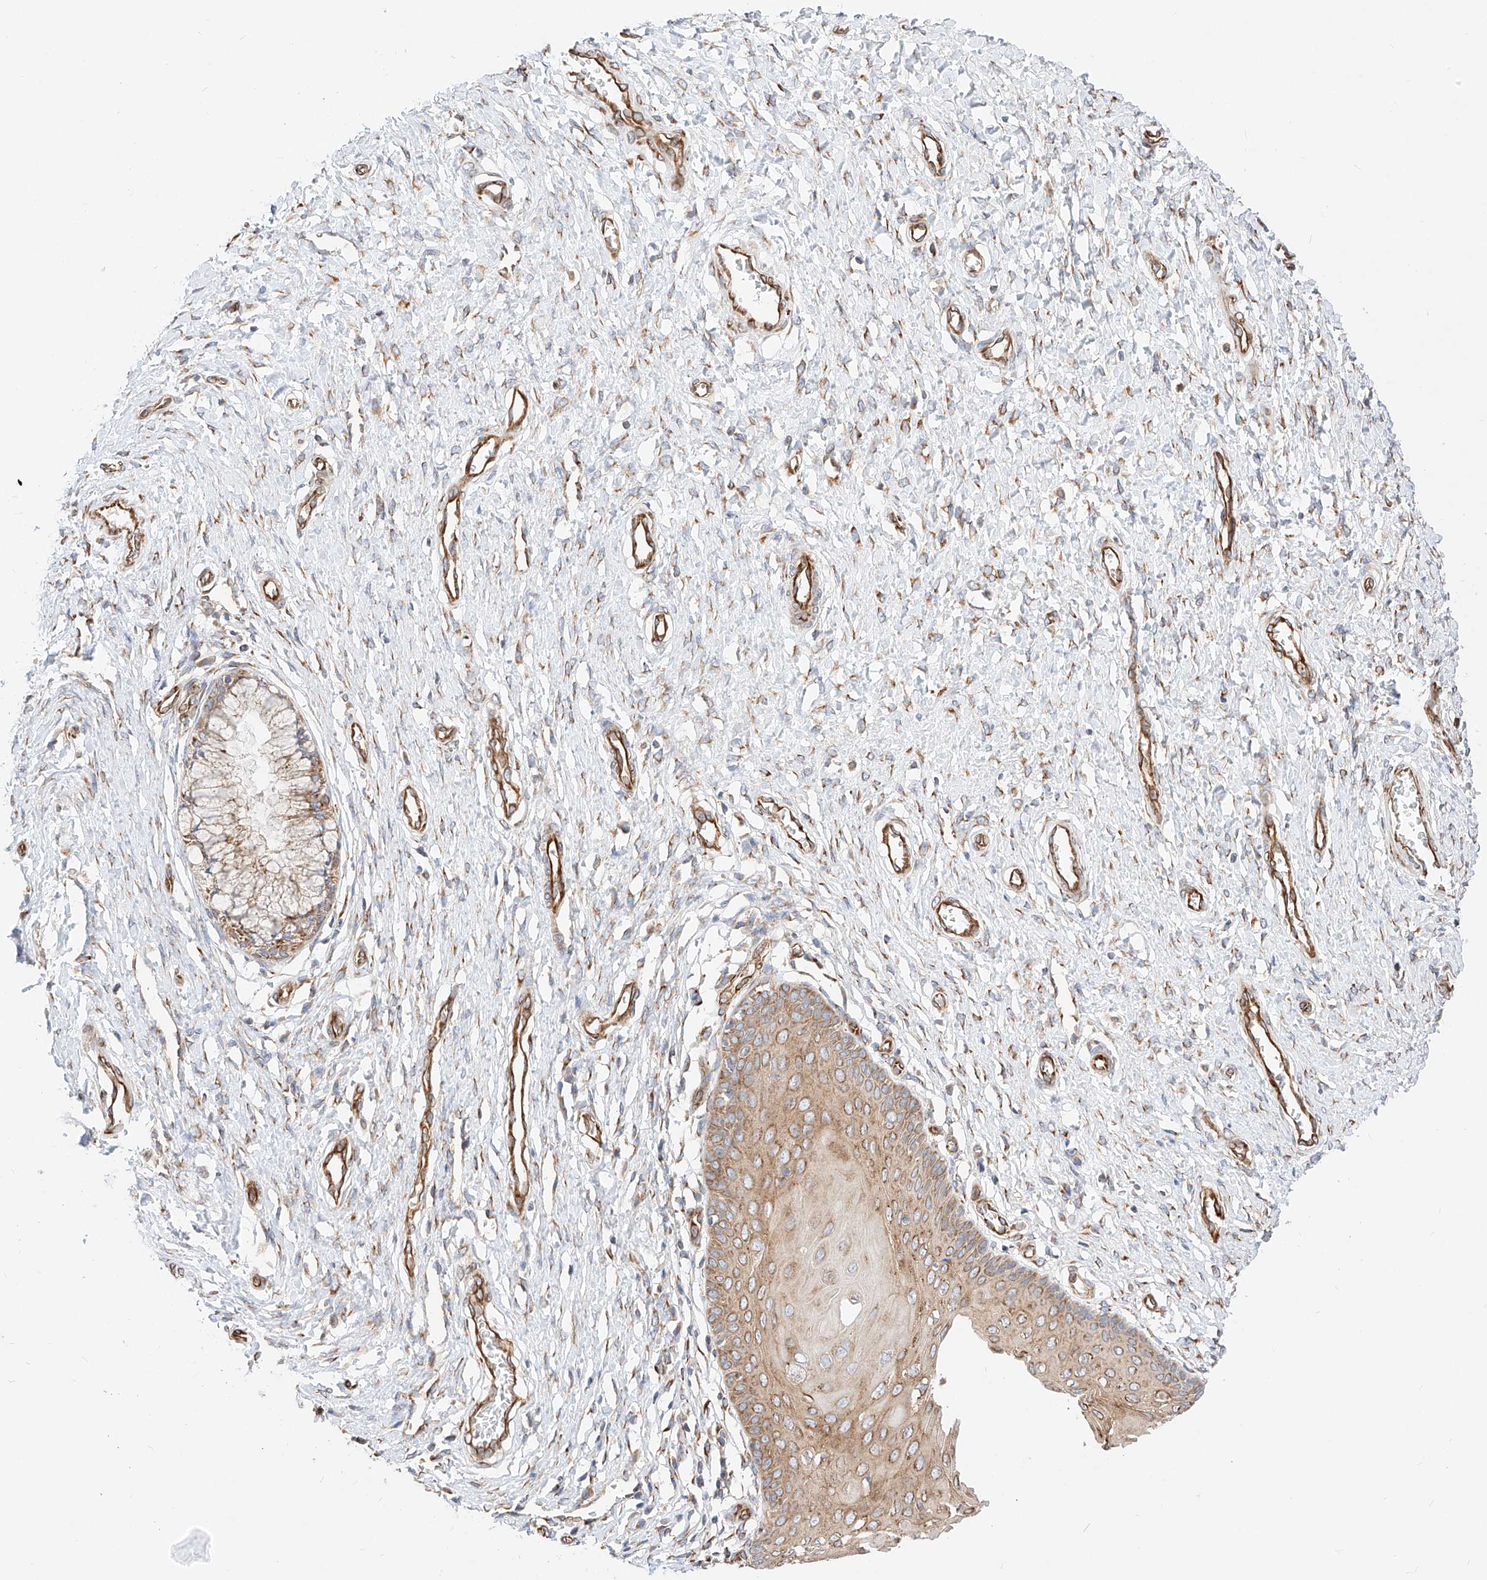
{"staining": {"intensity": "moderate", "quantity": ">75%", "location": "cytoplasmic/membranous"}, "tissue": "cervix", "cell_type": "Glandular cells", "image_type": "normal", "snomed": [{"axis": "morphology", "description": "Normal tissue, NOS"}, {"axis": "topography", "description": "Cervix"}], "caption": "Cervix stained for a protein demonstrates moderate cytoplasmic/membranous positivity in glandular cells. (DAB = brown stain, brightfield microscopy at high magnification).", "gene": "CSGALNACT2", "patient": {"sex": "female", "age": 55}}